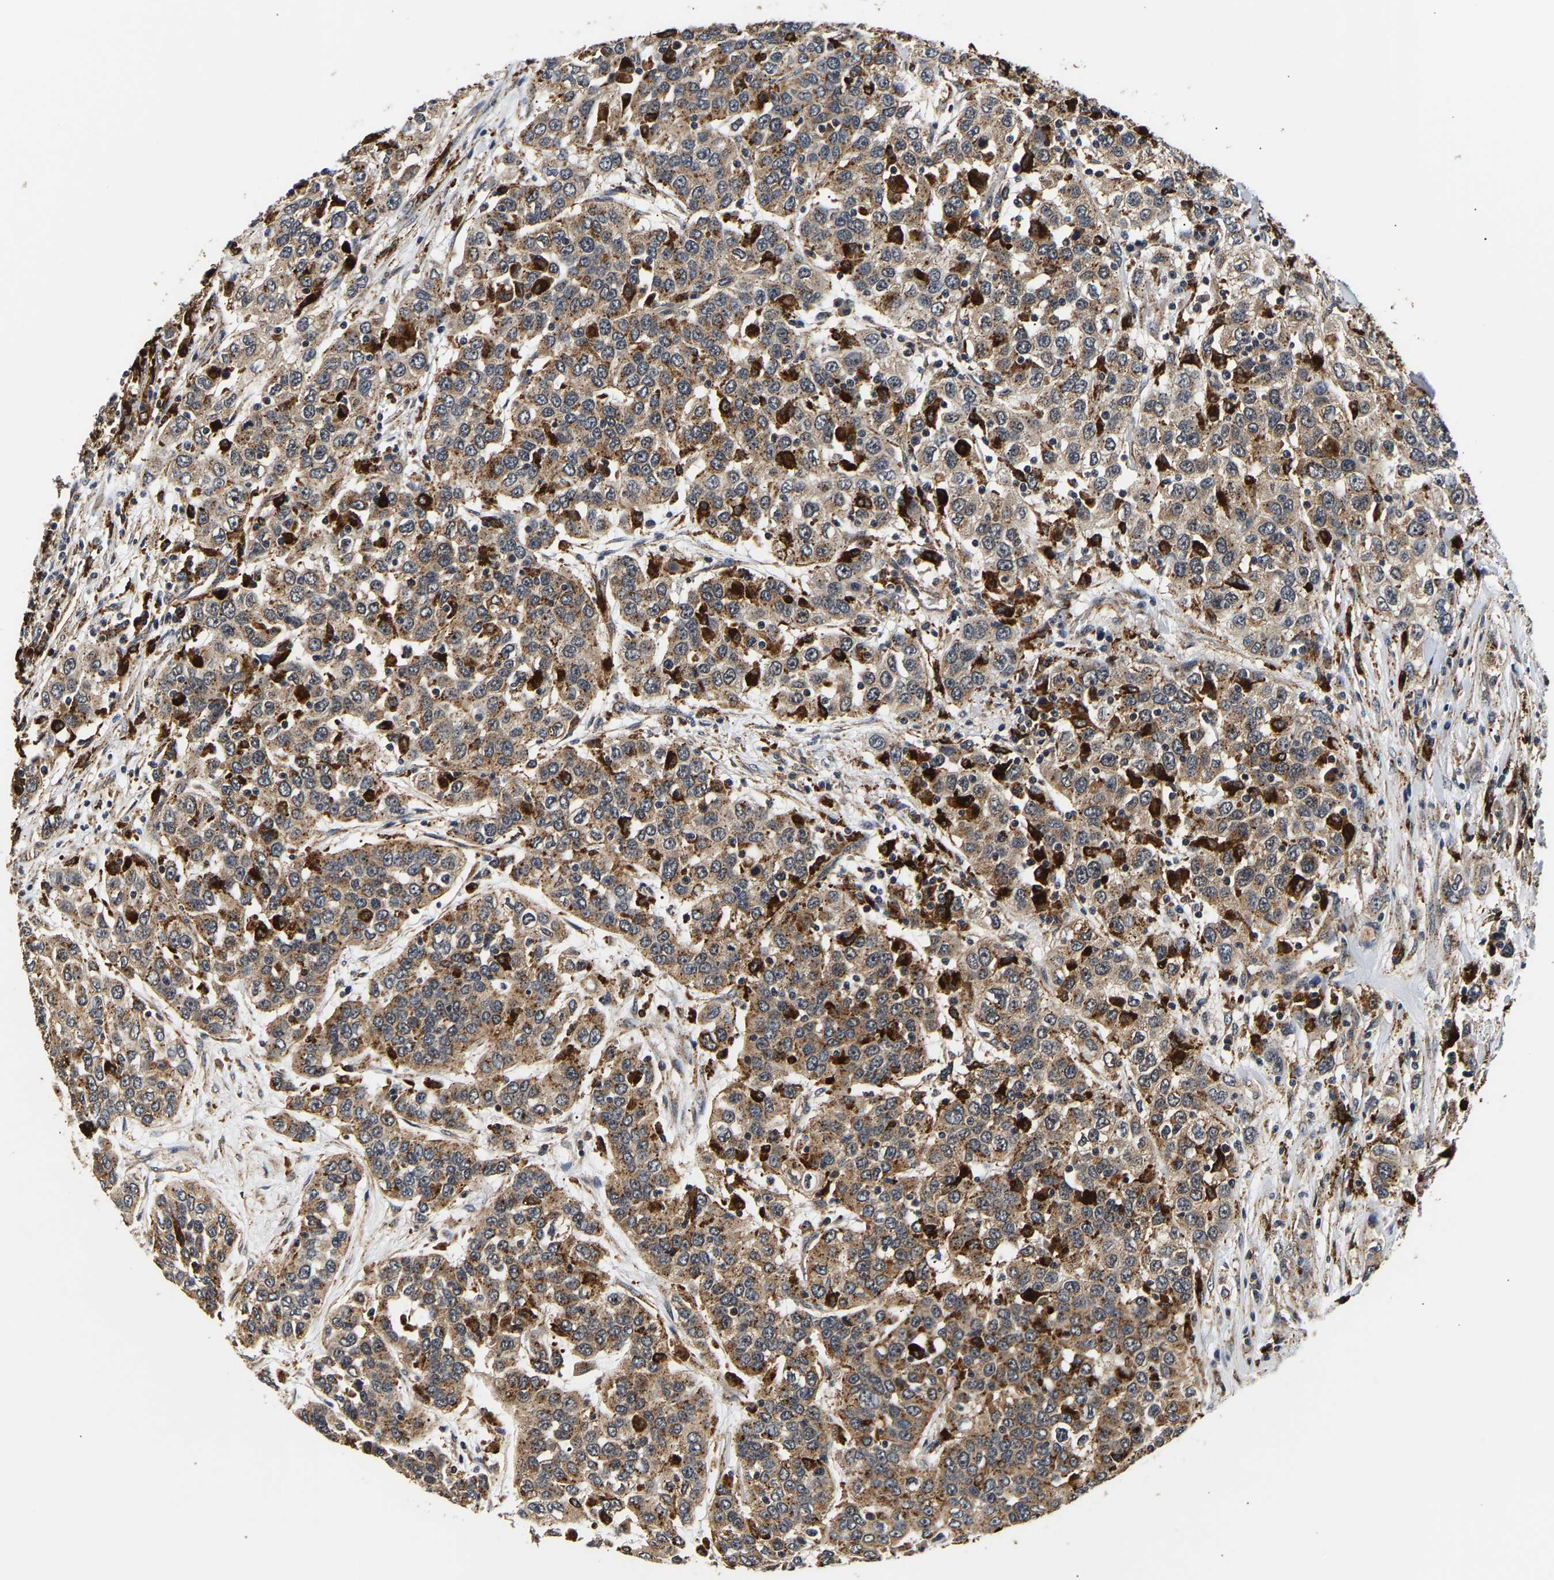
{"staining": {"intensity": "moderate", "quantity": ">75%", "location": "cytoplasmic/membranous"}, "tissue": "urothelial cancer", "cell_type": "Tumor cells", "image_type": "cancer", "snomed": [{"axis": "morphology", "description": "Urothelial carcinoma, High grade"}, {"axis": "topography", "description": "Urinary bladder"}], "caption": "A brown stain labels moderate cytoplasmic/membranous expression of a protein in urothelial cancer tumor cells.", "gene": "SMU1", "patient": {"sex": "female", "age": 80}}